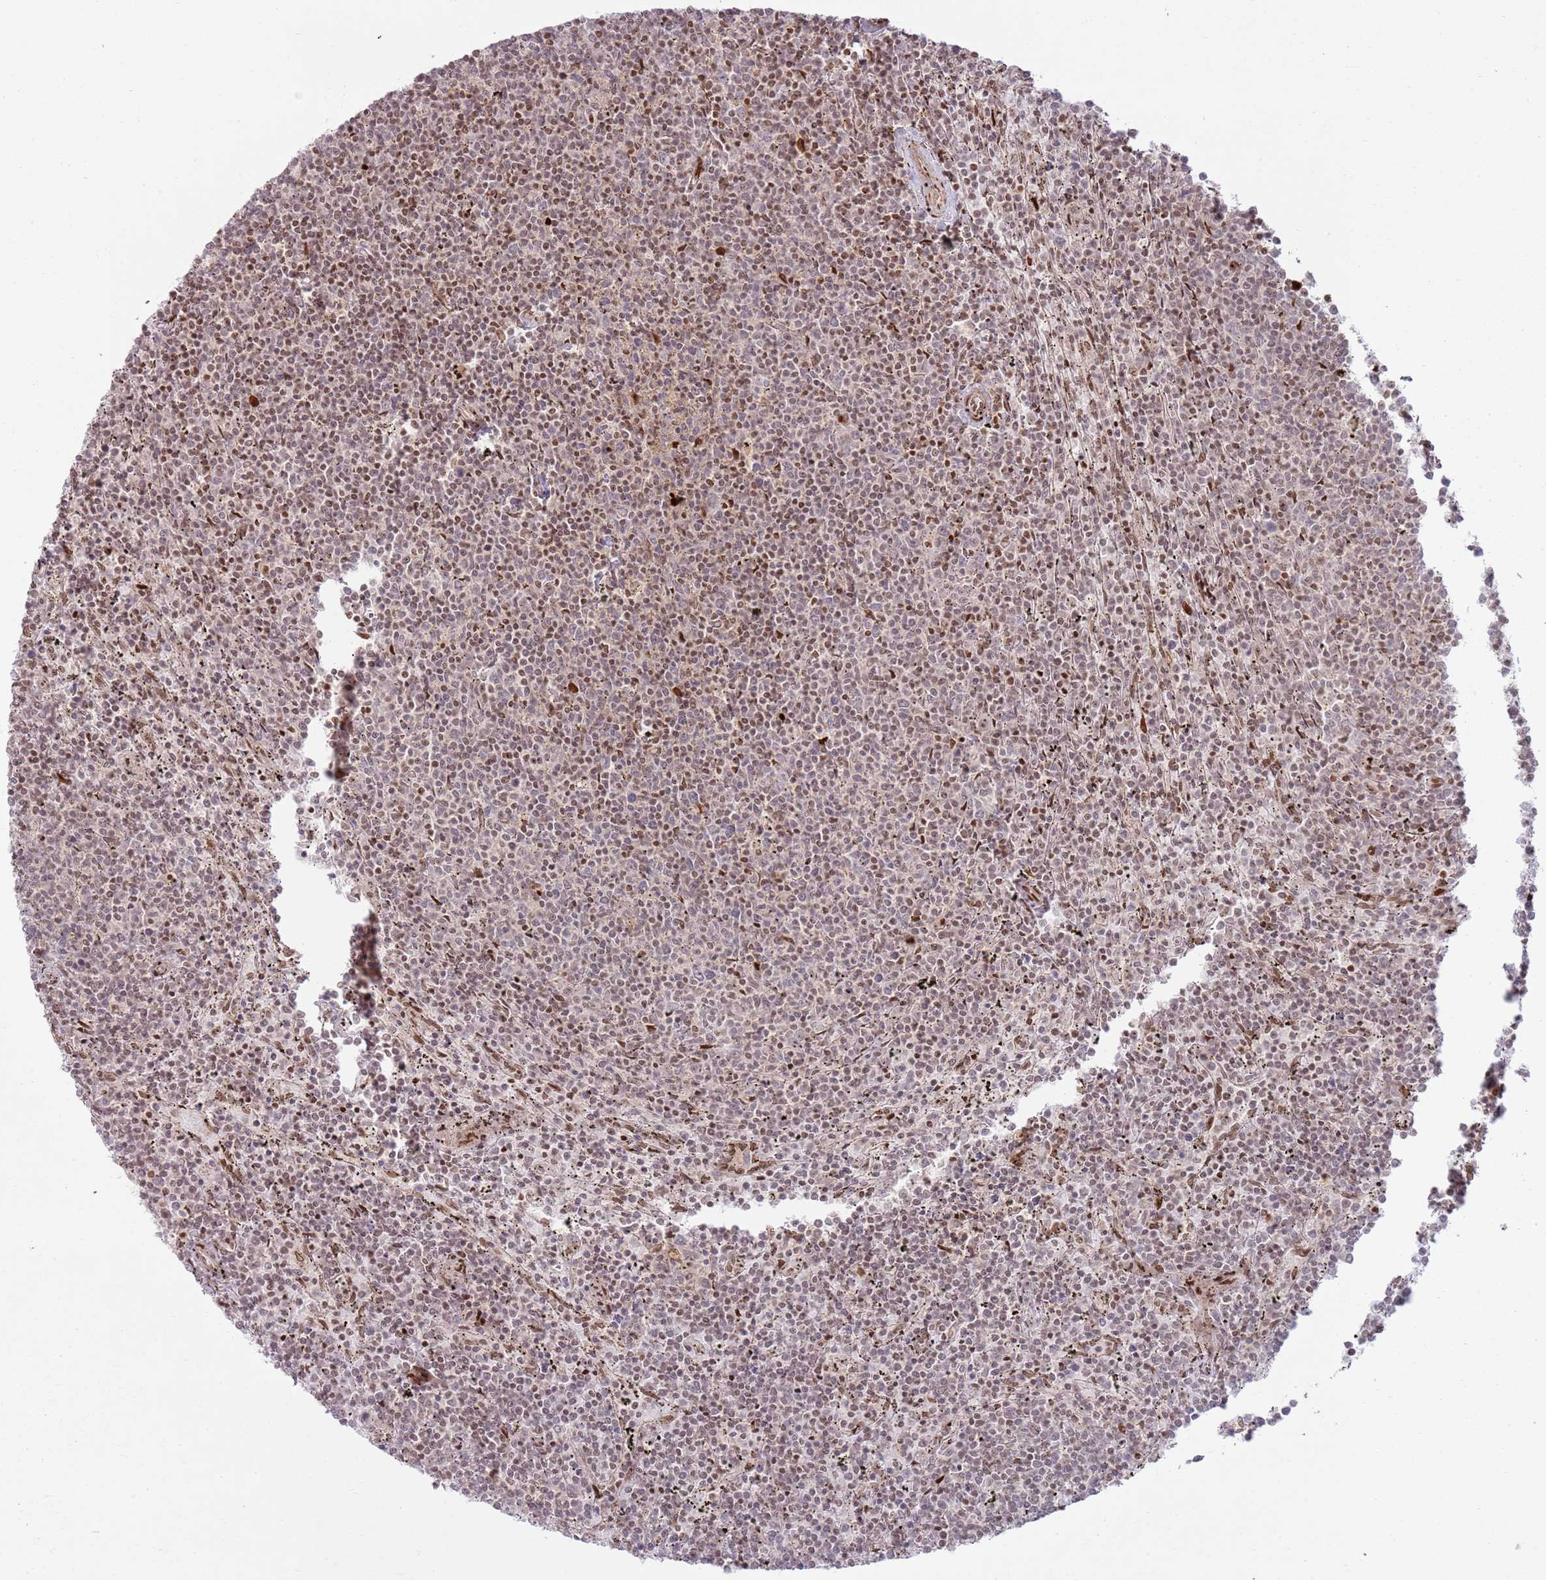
{"staining": {"intensity": "moderate", "quantity": "25%-75%", "location": "nuclear"}, "tissue": "lymphoma", "cell_type": "Tumor cells", "image_type": "cancer", "snomed": [{"axis": "morphology", "description": "Malignant lymphoma, non-Hodgkin's type, Low grade"}, {"axis": "topography", "description": "Spleen"}], "caption": "Brown immunohistochemical staining in human low-grade malignant lymphoma, non-Hodgkin's type reveals moderate nuclear positivity in approximately 25%-75% of tumor cells.", "gene": "KLHL36", "patient": {"sex": "female", "age": 50}}